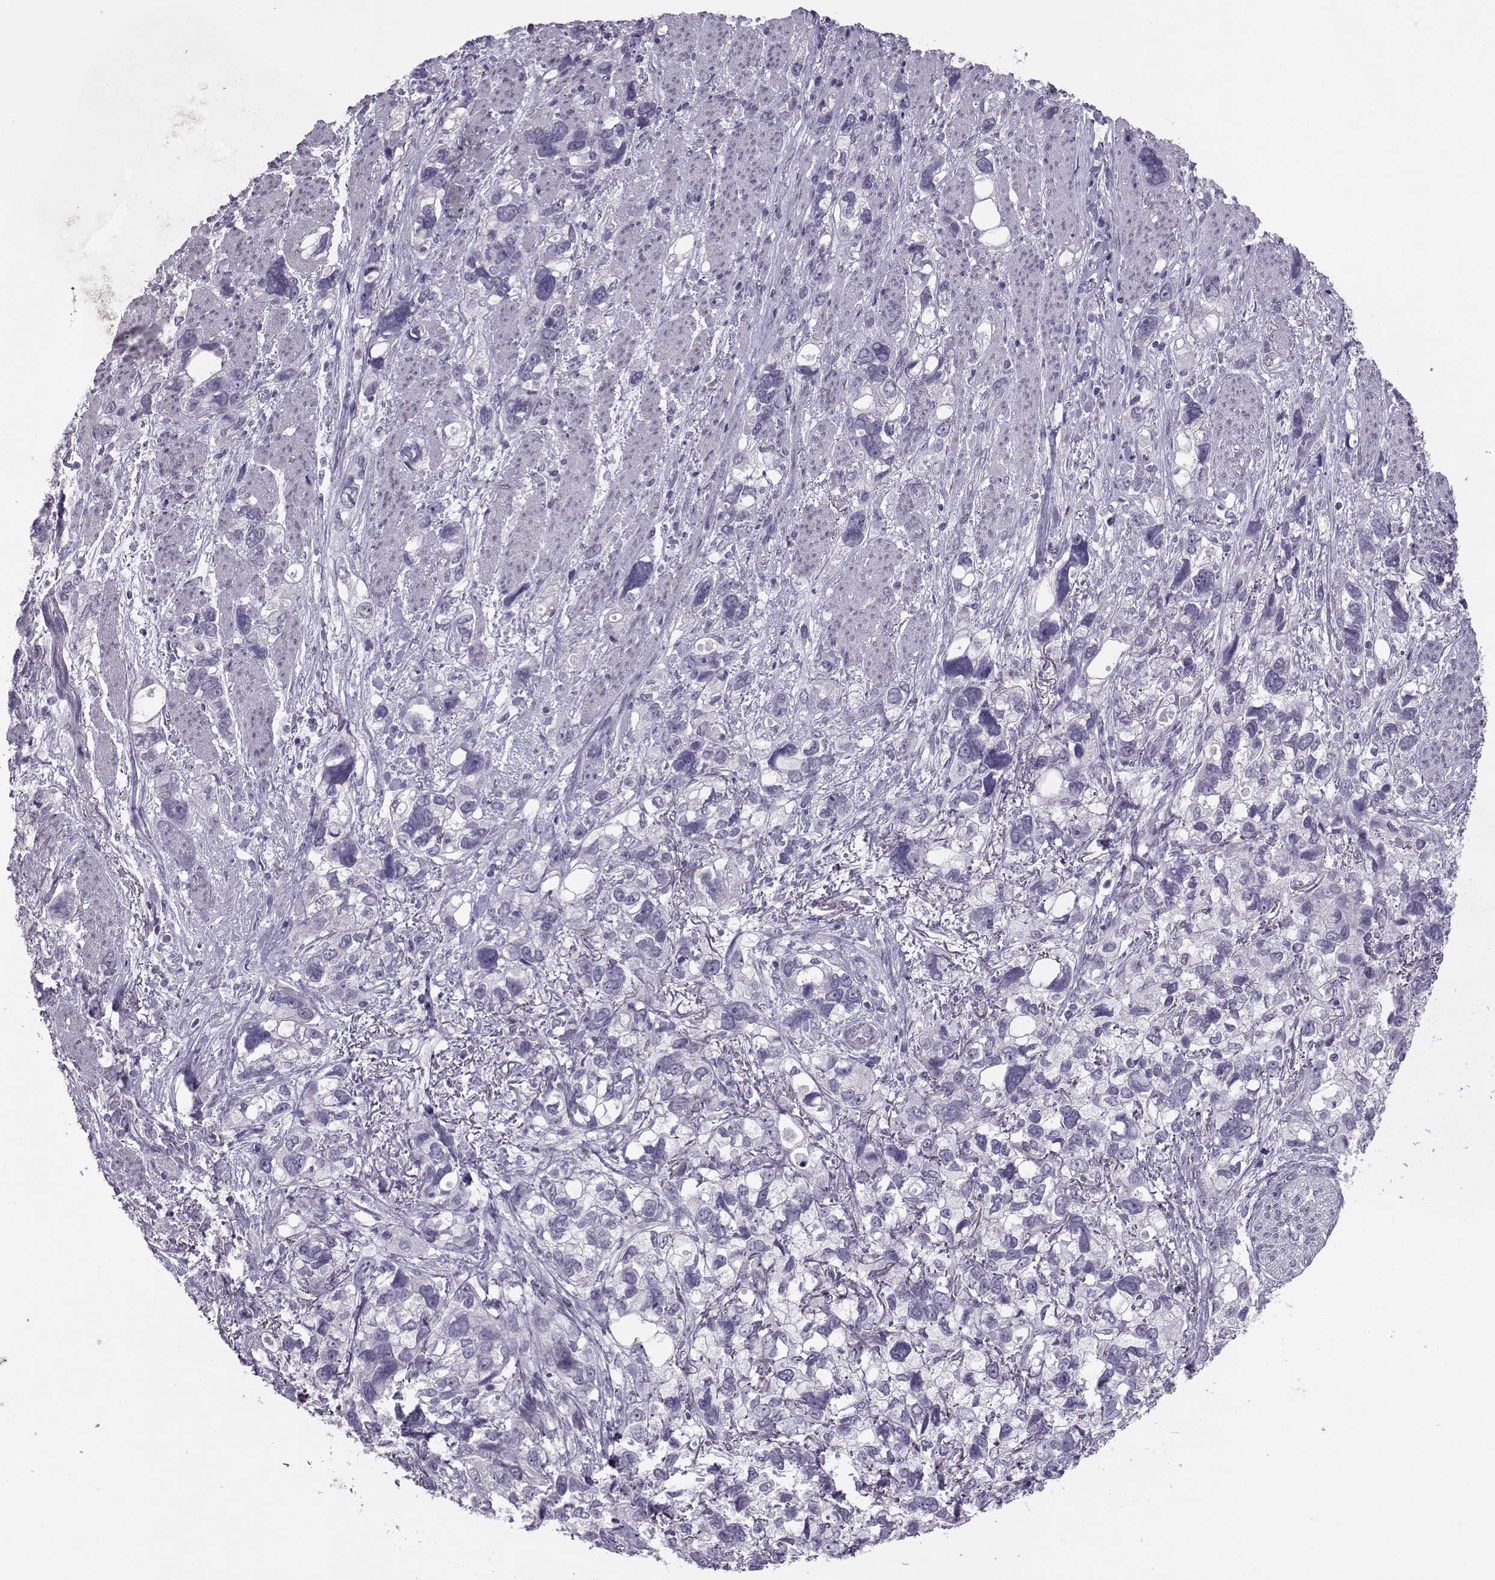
{"staining": {"intensity": "negative", "quantity": "none", "location": "none"}, "tissue": "stomach cancer", "cell_type": "Tumor cells", "image_type": "cancer", "snomed": [{"axis": "morphology", "description": "Adenocarcinoma, NOS"}, {"axis": "topography", "description": "Stomach, upper"}], "caption": "An IHC image of stomach cancer (adenocarcinoma) is shown. There is no staining in tumor cells of stomach cancer (adenocarcinoma).", "gene": "ASRGL1", "patient": {"sex": "female", "age": 81}}